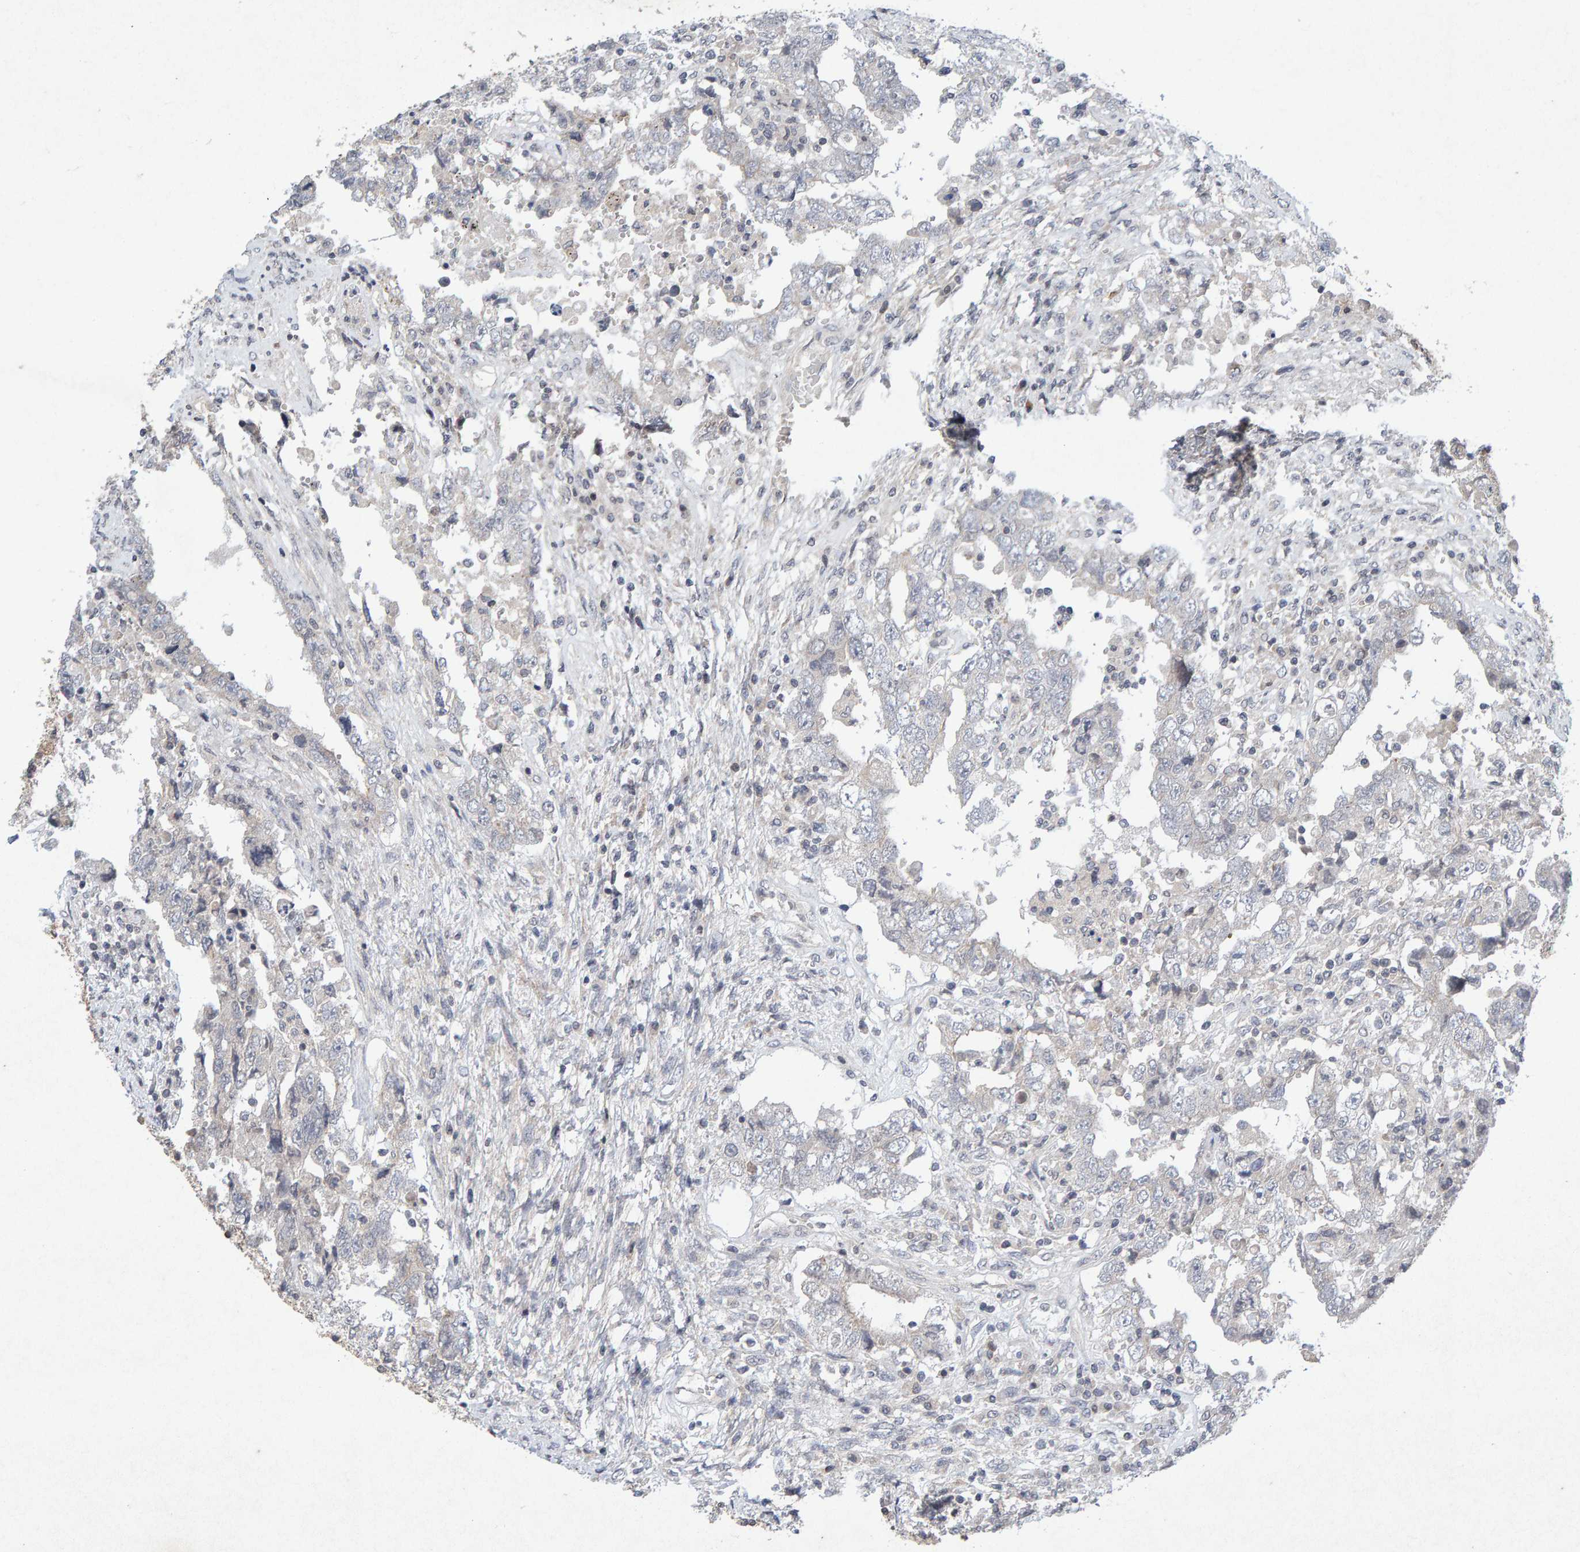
{"staining": {"intensity": "negative", "quantity": "none", "location": "none"}, "tissue": "testis cancer", "cell_type": "Tumor cells", "image_type": "cancer", "snomed": [{"axis": "morphology", "description": "Carcinoma, Embryonal, NOS"}, {"axis": "topography", "description": "Testis"}], "caption": "Micrograph shows no significant protein expression in tumor cells of testis cancer.", "gene": "CDH2", "patient": {"sex": "male", "age": 26}}